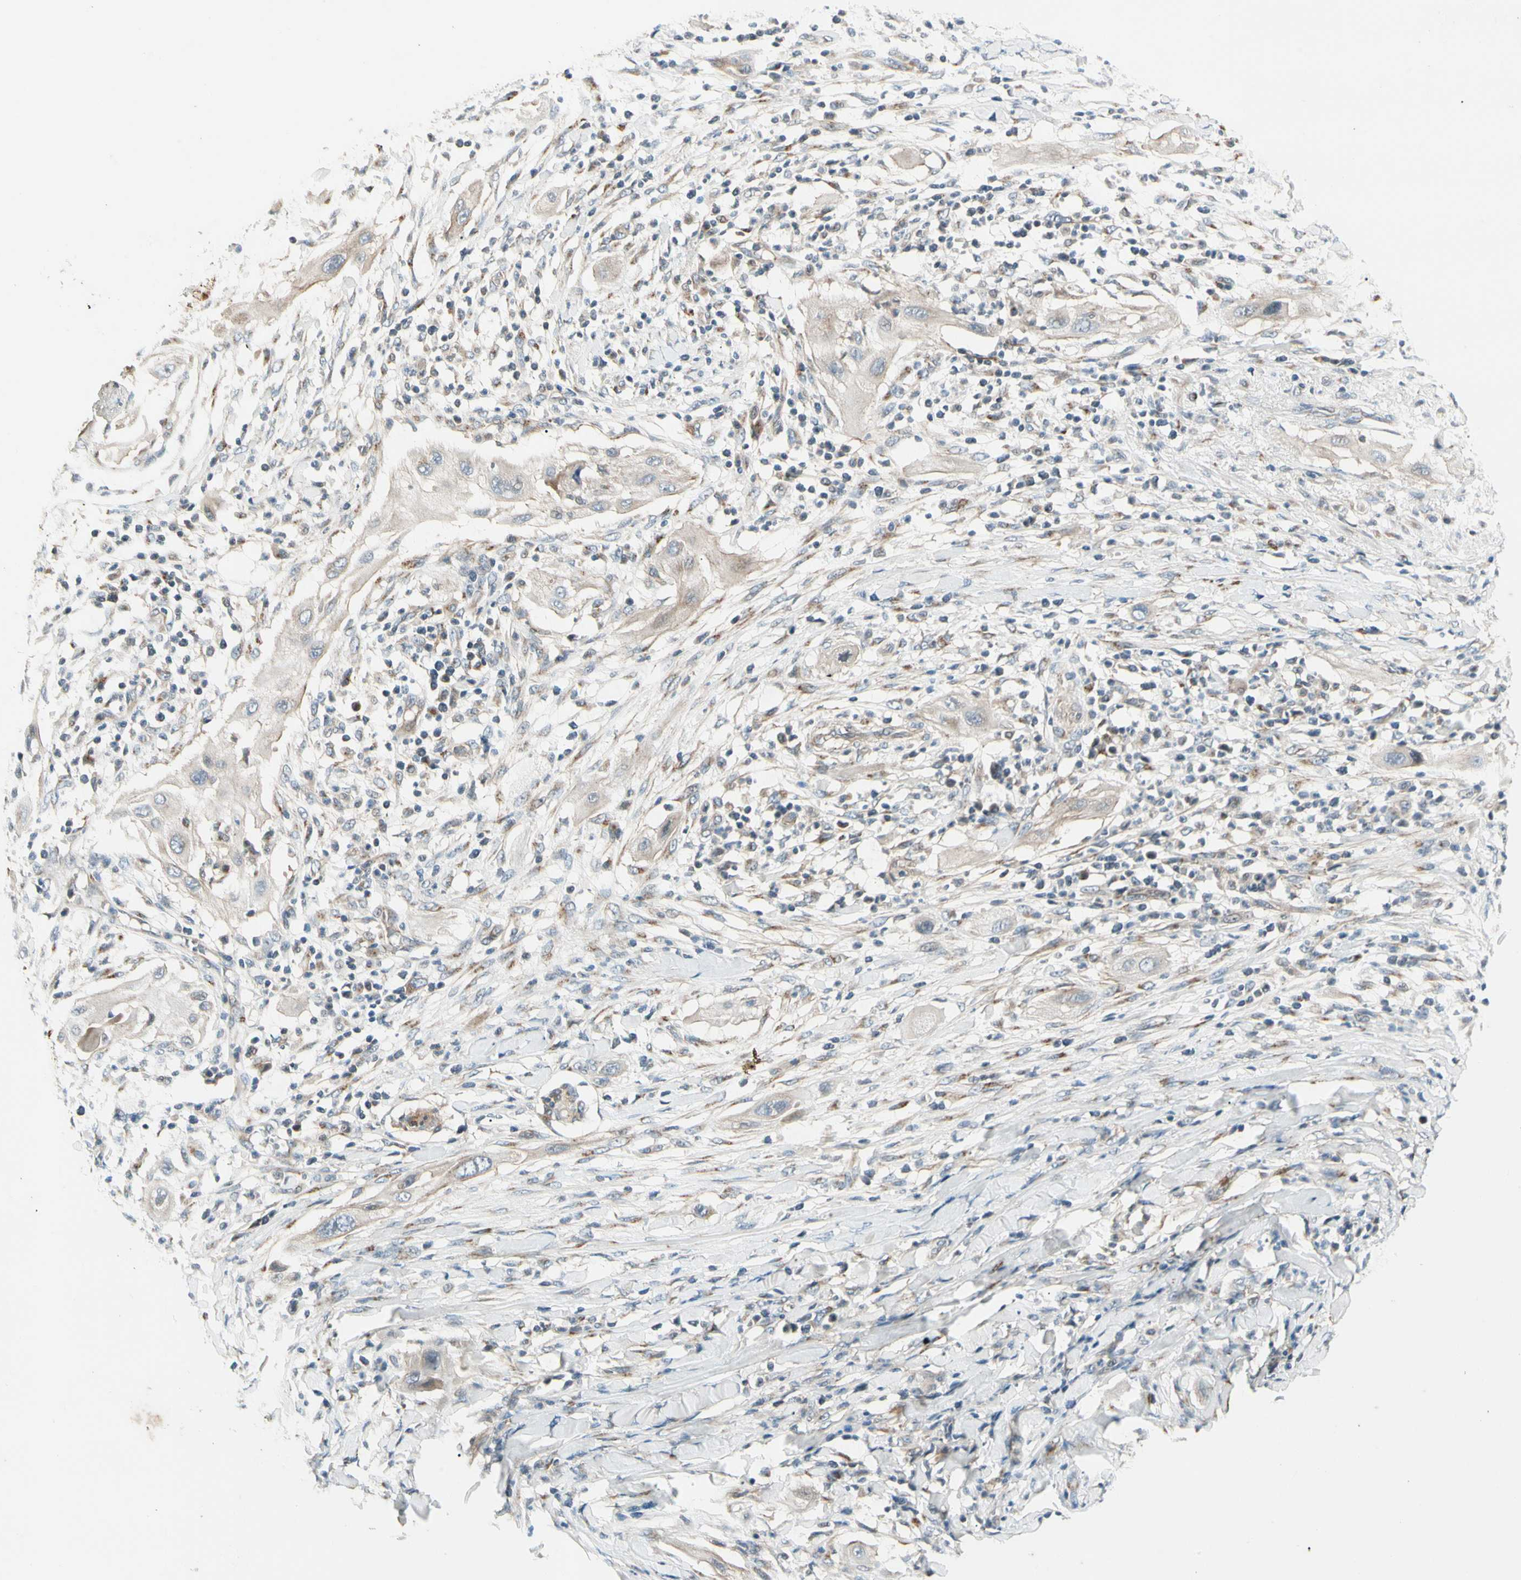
{"staining": {"intensity": "weak", "quantity": ">75%", "location": "cytoplasmic/membranous"}, "tissue": "lung cancer", "cell_type": "Tumor cells", "image_type": "cancer", "snomed": [{"axis": "morphology", "description": "Squamous cell carcinoma, NOS"}, {"axis": "topography", "description": "Lung"}], "caption": "Immunohistochemical staining of human lung squamous cell carcinoma exhibits weak cytoplasmic/membranous protein staining in approximately >75% of tumor cells. Ihc stains the protein in brown and the nuclei are stained blue.", "gene": "ABCA3", "patient": {"sex": "female", "age": 47}}